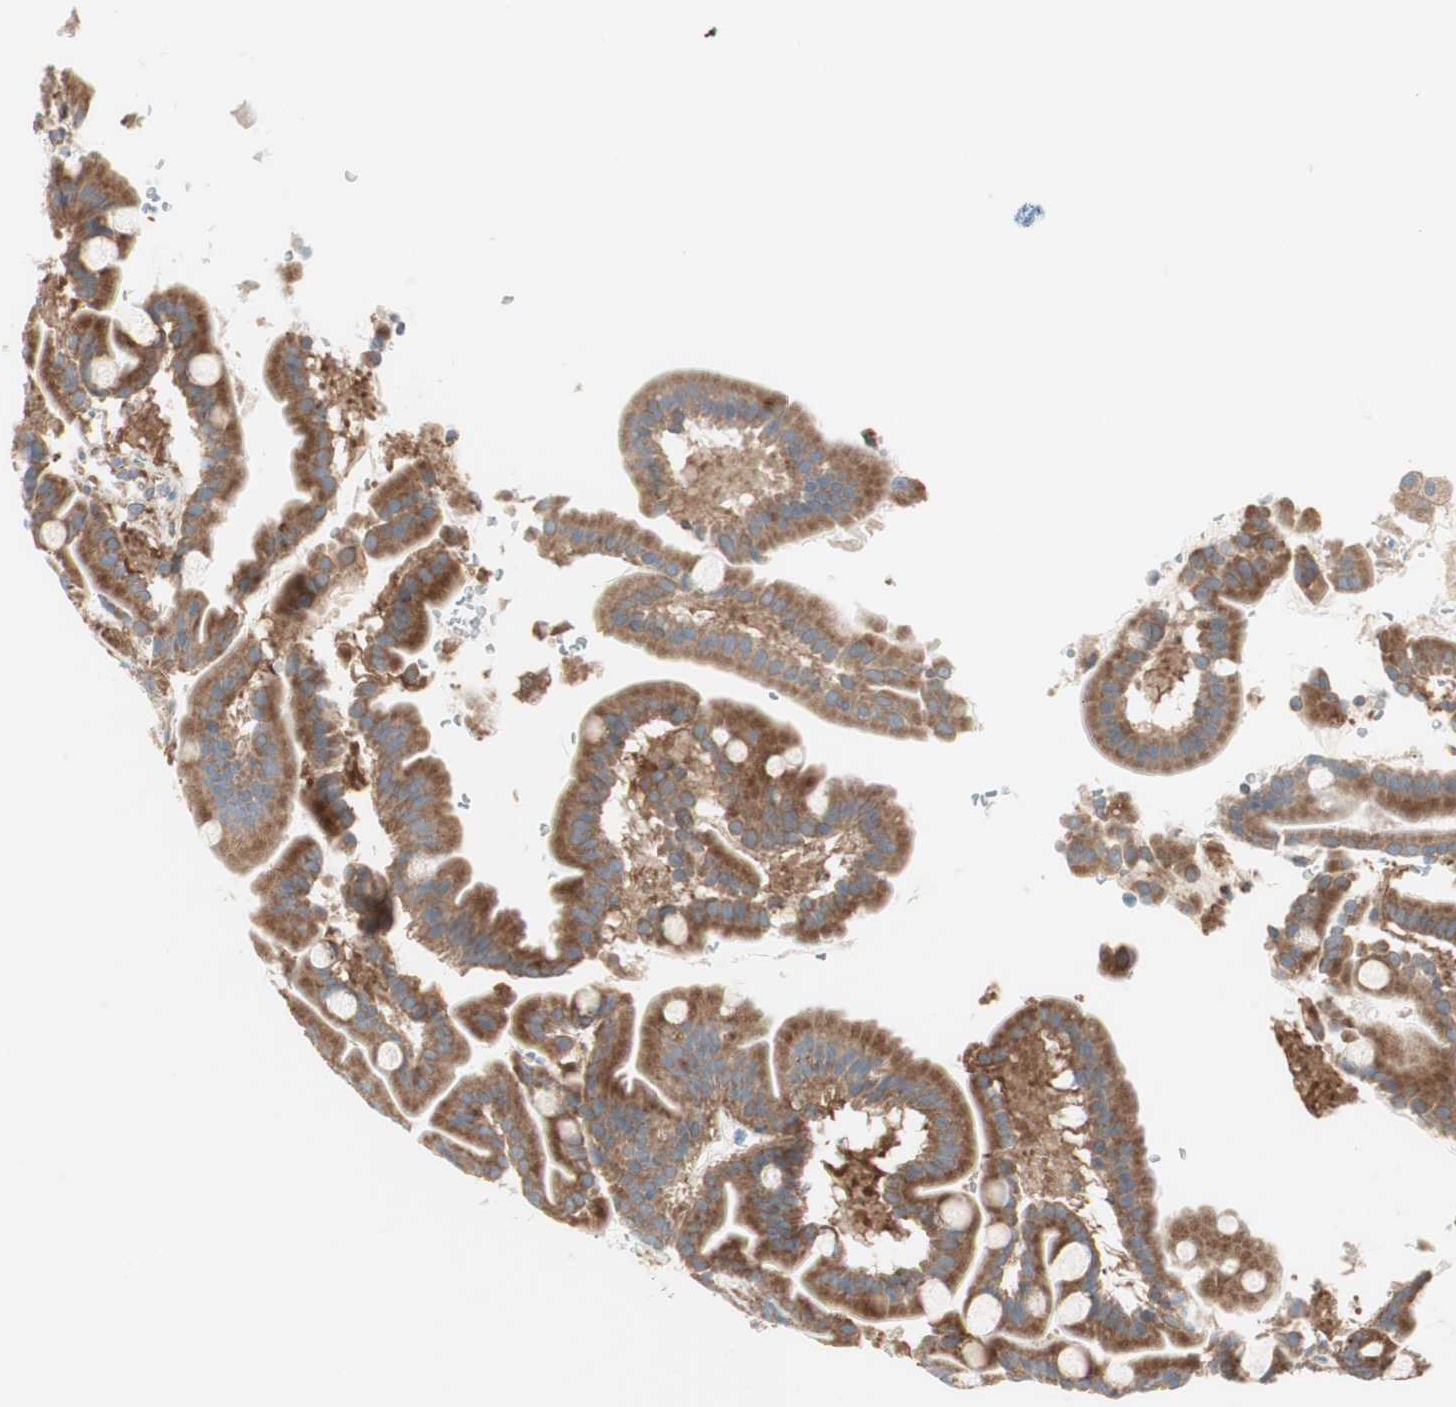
{"staining": {"intensity": "strong", "quantity": ">75%", "location": "cytoplasmic/membranous"}, "tissue": "duodenum", "cell_type": "Glandular cells", "image_type": "normal", "snomed": [{"axis": "morphology", "description": "Normal tissue, NOS"}, {"axis": "topography", "description": "Duodenum"}], "caption": "Immunohistochemistry histopathology image of normal duodenum stained for a protein (brown), which displays high levels of strong cytoplasmic/membranous staining in approximately >75% of glandular cells.", "gene": "RPL23", "patient": {"sex": "male", "age": 50}}